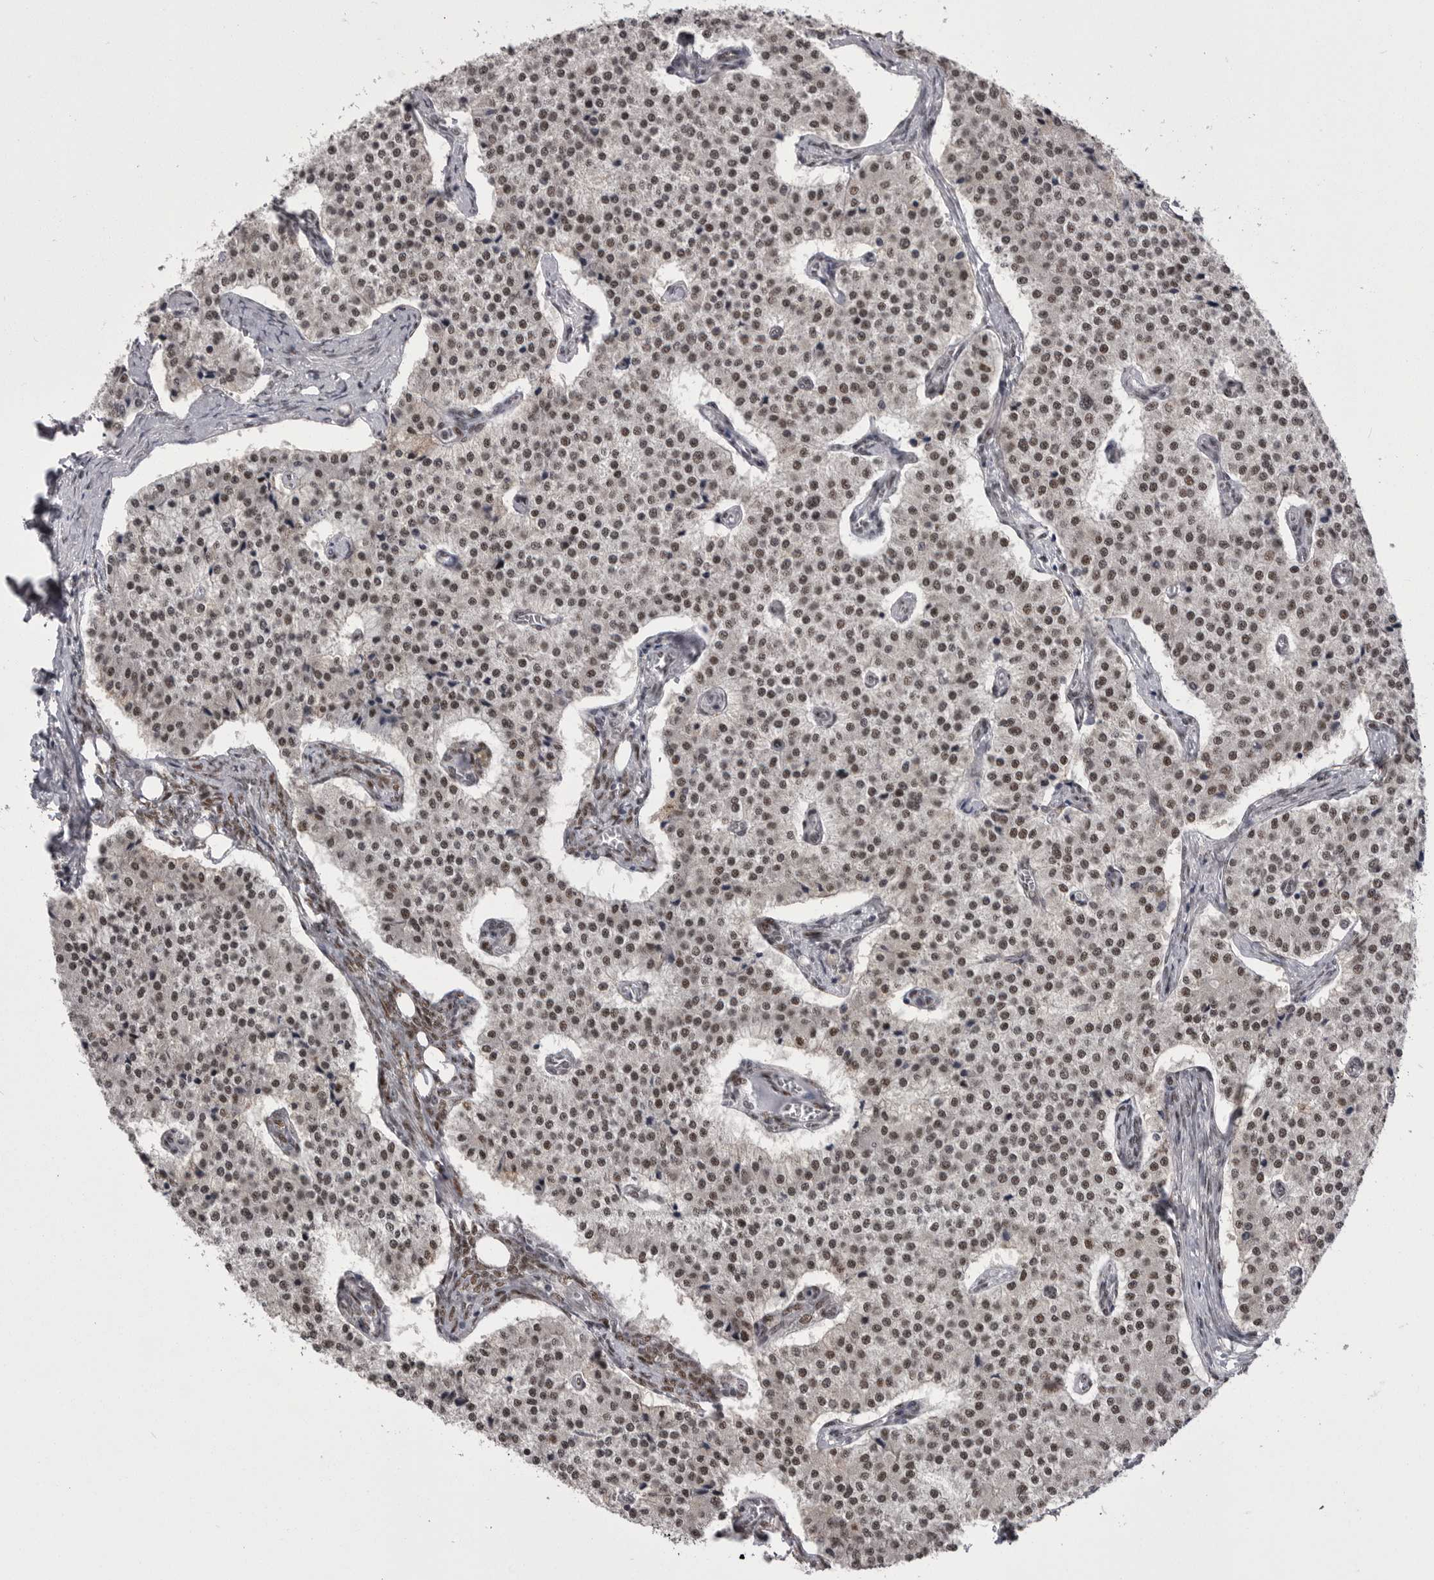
{"staining": {"intensity": "moderate", "quantity": ">75%", "location": "nuclear"}, "tissue": "carcinoid", "cell_type": "Tumor cells", "image_type": "cancer", "snomed": [{"axis": "morphology", "description": "Carcinoid, malignant, NOS"}, {"axis": "topography", "description": "Colon"}], "caption": "Carcinoid stained with a brown dye demonstrates moderate nuclear positive staining in about >75% of tumor cells.", "gene": "MEPCE", "patient": {"sex": "female", "age": 52}}